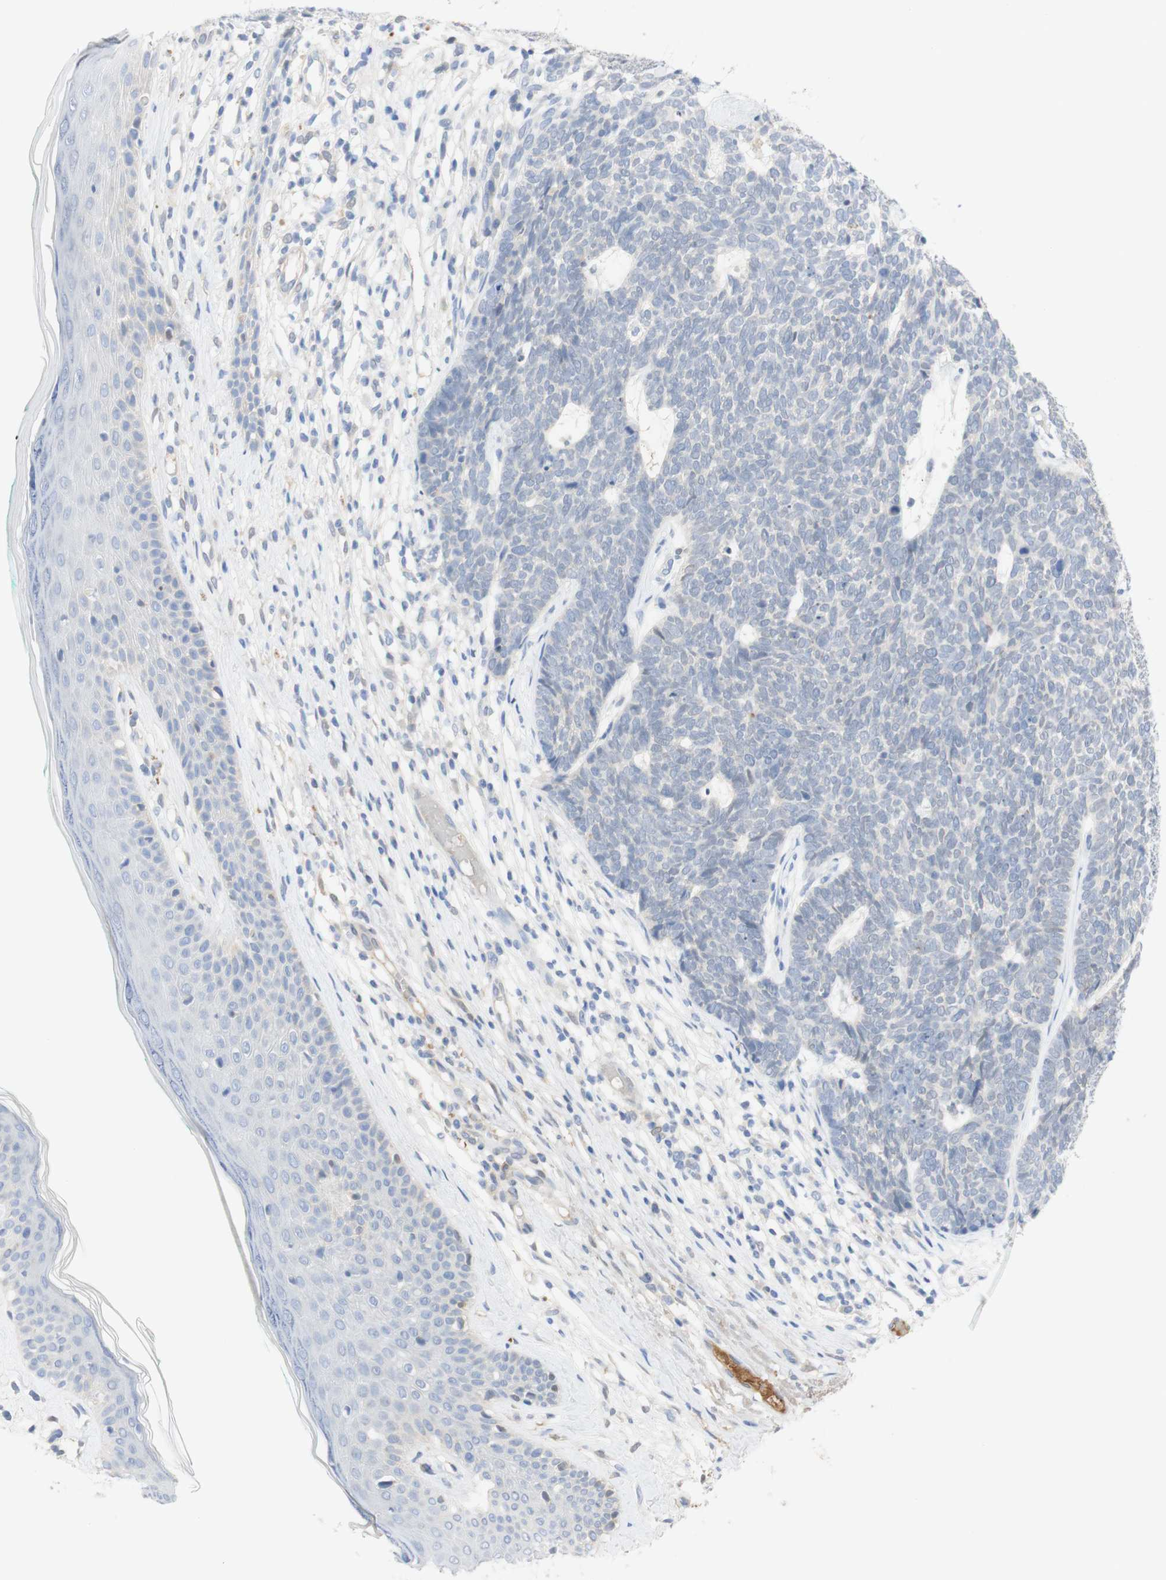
{"staining": {"intensity": "negative", "quantity": "none", "location": "none"}, "tissue": "skin cancer", "cell_type": "Tumor cells", "image_type": "cancer", "snomed": [{"axis": "morphology", "description": "Basal cell carcinoma"}, {"axis": "topography", "description": "Skin"}], "caption": "A high-resolution histopathology image shows immunohistochemistry staining of basal cell carcinoma (skin), which shows no significant expression in tumor cells.", "gene": "SELENBP1", "patient": {"sex": "female", "age": 84}}